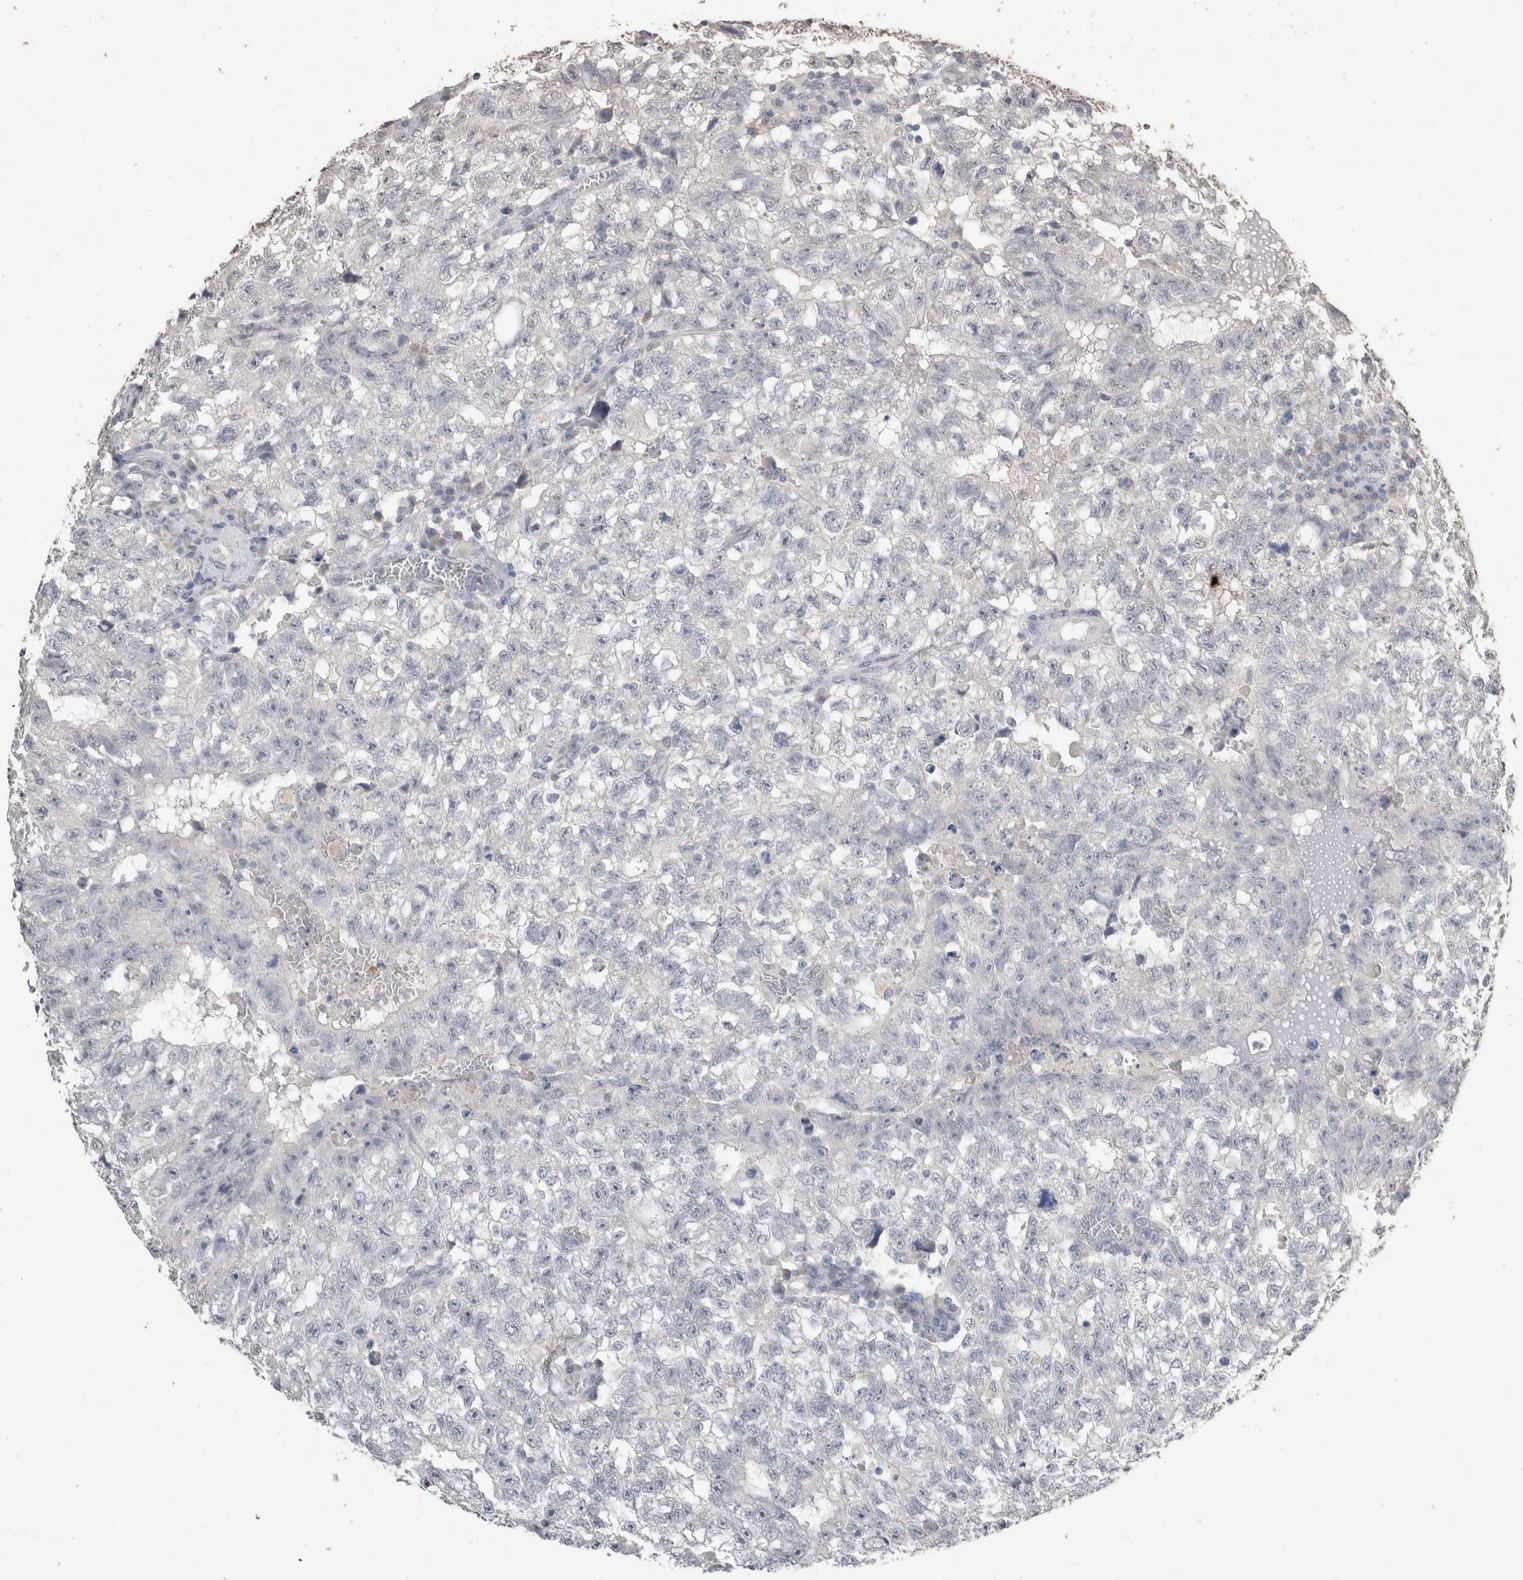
{"staining": {"intensity": "negative", "quantity": "none", "location": "none"}, "tissue": "testis cancer", "cell_type": "Tumor cells", "image_type": "cancer", "snomed": [{"axis": "morphology", "description": "Seminoma, NOS"}, {"axis": "morphology", "description": "Carcinoma, Embryonal, NOS"}, {"axis": "topography", "description": "Testis"}], "caption": "Immunohistochemical staining of testis cancer reveals no significant expression in tumor cells.", "gene": "NAALADL2", "patient": {"sex": "male", "age": 38}}